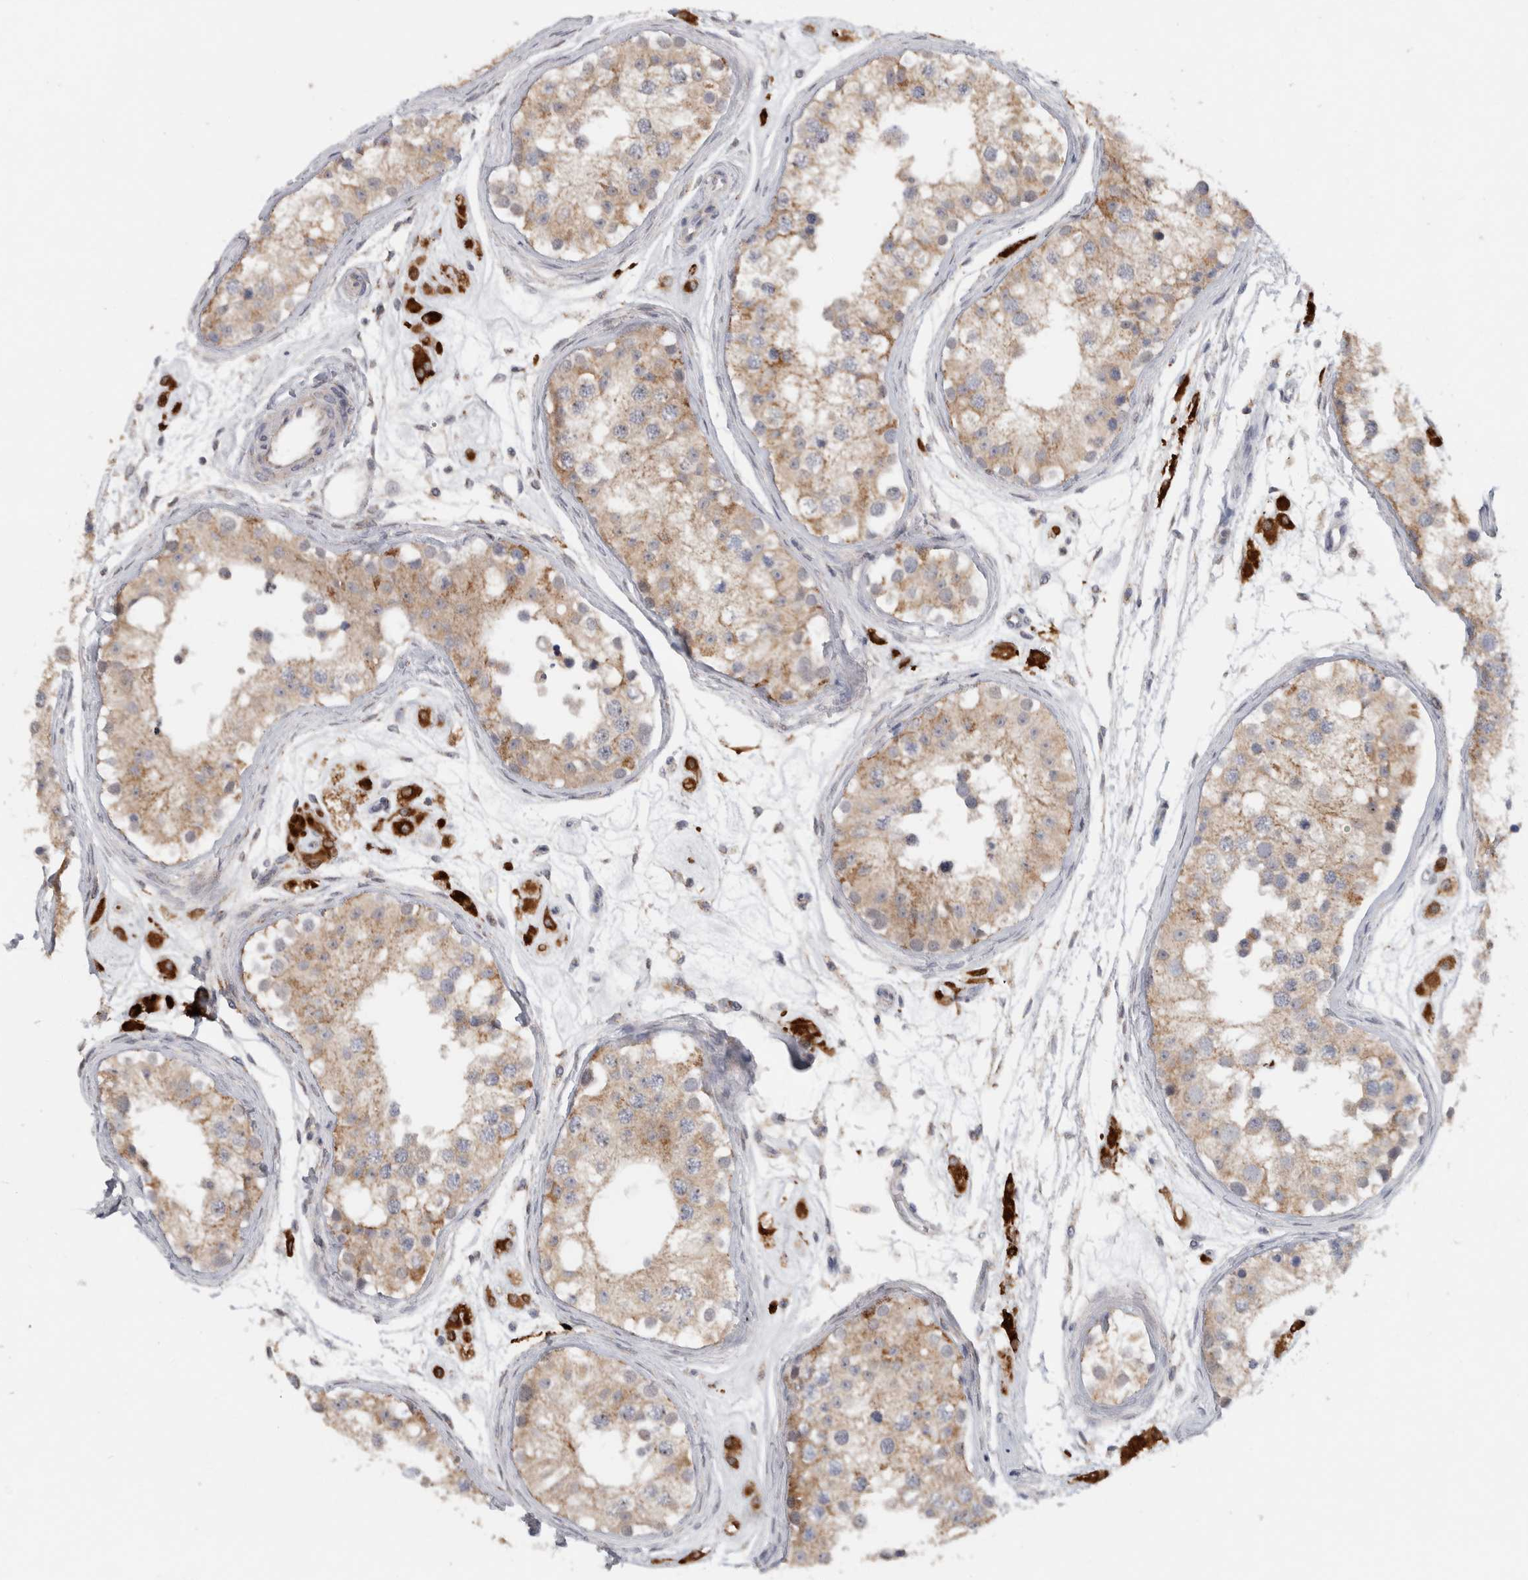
{"staining": {"intensity": "moderate", "quantity": ">75%", "location": "cytoplasmic/membranous"}, "tissue": "testis", "cell_type": "Cells in seminiferous ducts", "image_type": "normal", "snomed": [{"axis": "morphology", "description": "Normal tissue, NOS"}, {"axis": "morphology", "description": "Adenocarcinoma, metastatic, NOS"}, {"axis": "topography", "description": "Testis"}], "caption": "The image exhibits a brown stain indicating the presence of a protein in the cytoplasmic/membranous of cells in seminiferous ducts in testis. The protein of interest is stained brown, and the nuclei are stained in blue (DAB (3,3'-diaminobenzidine) IHC with brightfield microscopy, high magnification).", "gene": "RAB18", "patient": {"sex": "male", "age": 26}}